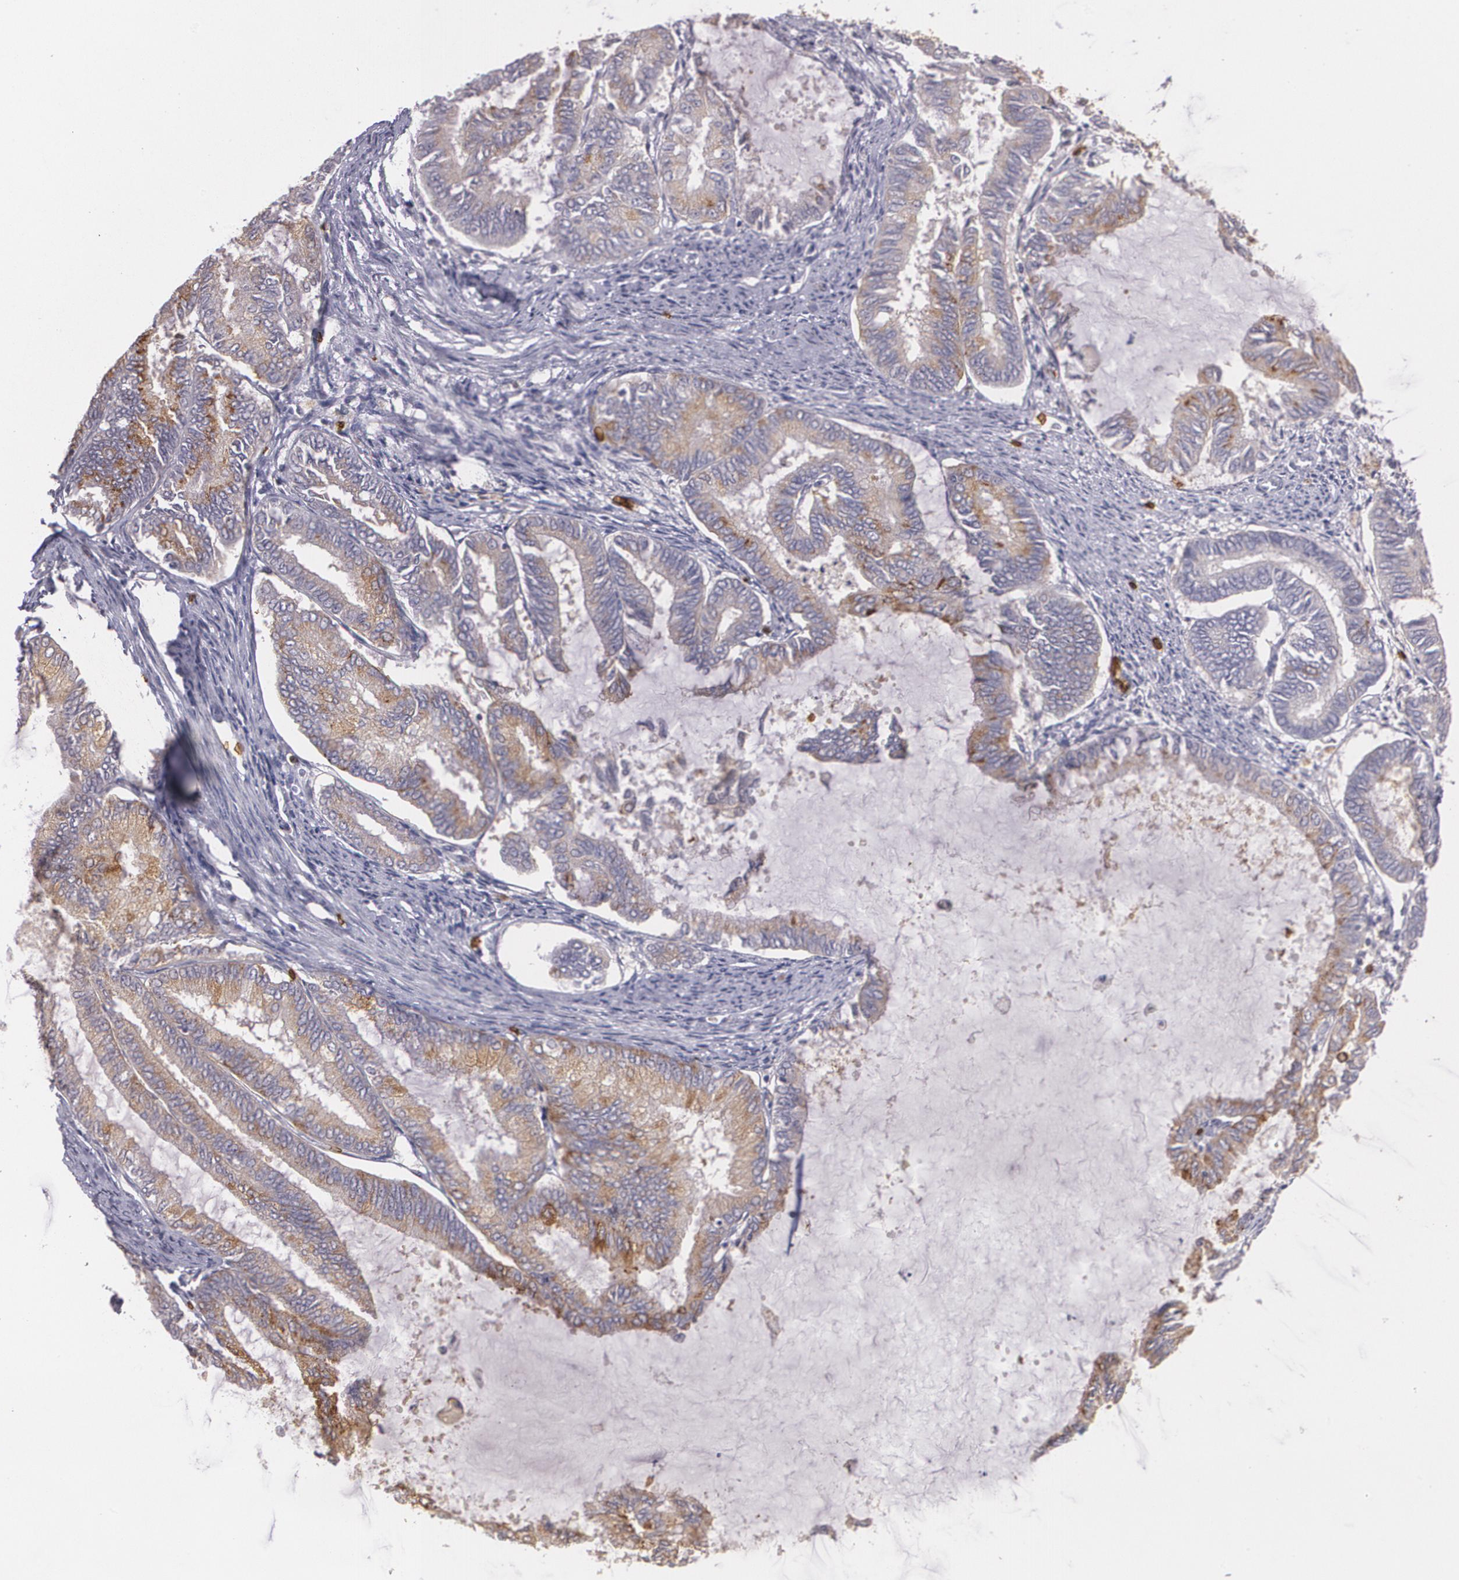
{"staining": {"intensity": "moderate", "quantity": ">75%", "location": "cytoplasmic/membranous"}, "tissue": "endometrial cancer", "cell_type": "Tumor cells", "image_type": "cancer", "snomed": [{"axis": "morphology", "description": "Adenocarcinoma, NOS"}, {"axis": "topography", "description": "Endometrium"}], "caption": "Protein expression analysis of endometrial adenocarcinoma displays moderate cytoplasmic/membranous expression in approximately >75% of tumor cells.", "gene": "SLC2A1", "patient": {"sex": "female", "age": 86}}